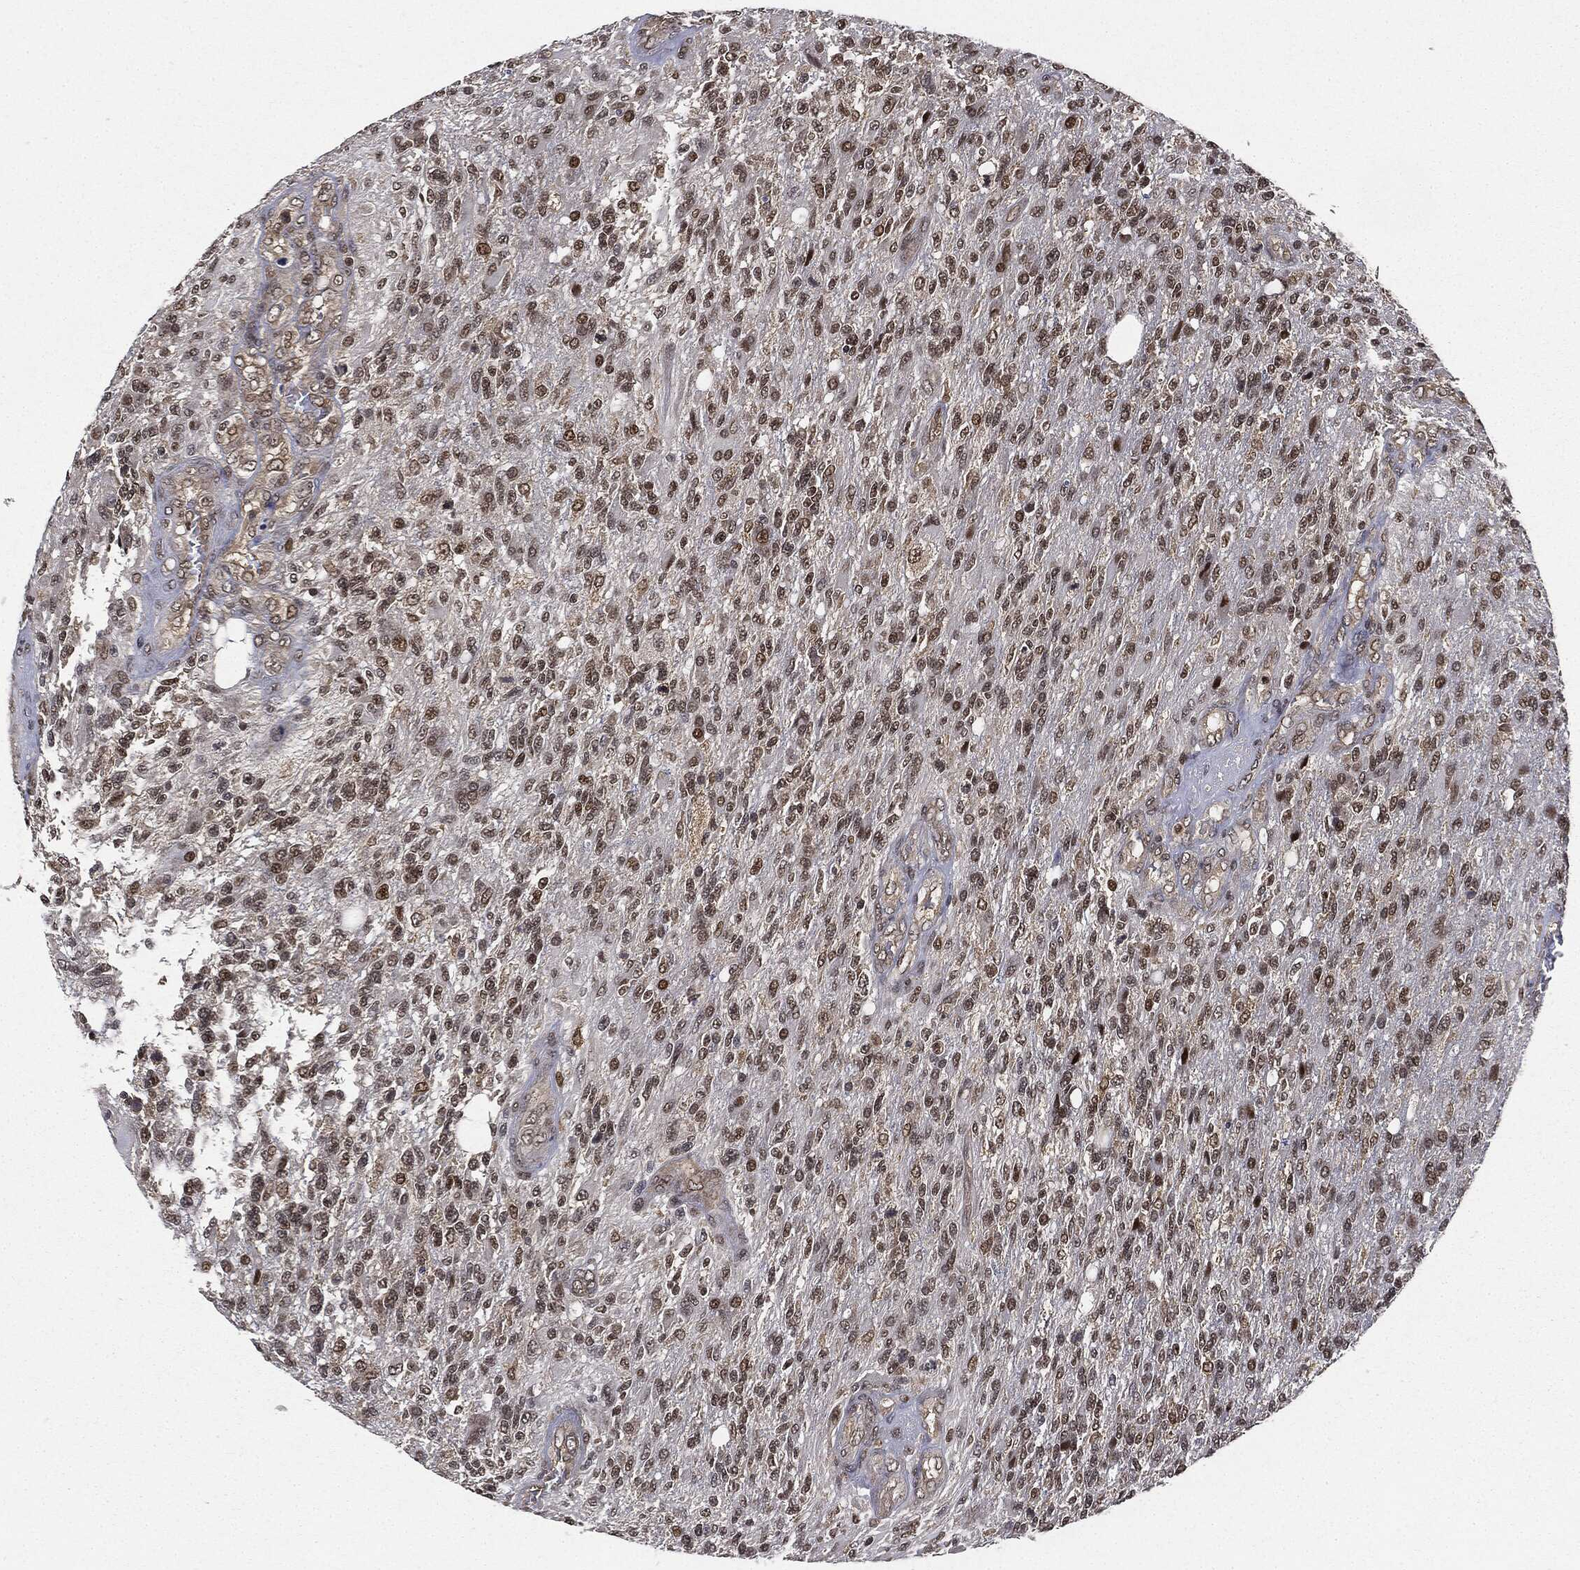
{"staining": {"intensity": "moderate", "quantity": "25%-75%", "location": "nuclear"}, "tissue": "glioma", "cell_type": "Tumor cells", "image_type": "cancer", "snomed": [{"axis": "morphology", "description": "Glioma, malignant, High grade"}, {"axis": "topography", "description": "Brain"}], "caption": "A brown stain labels moderate nuclear positivity of a protein in human glioma tumor cells.", "gene": "TBC1D22A", "patient": {"sex": "male", "age": 56}}